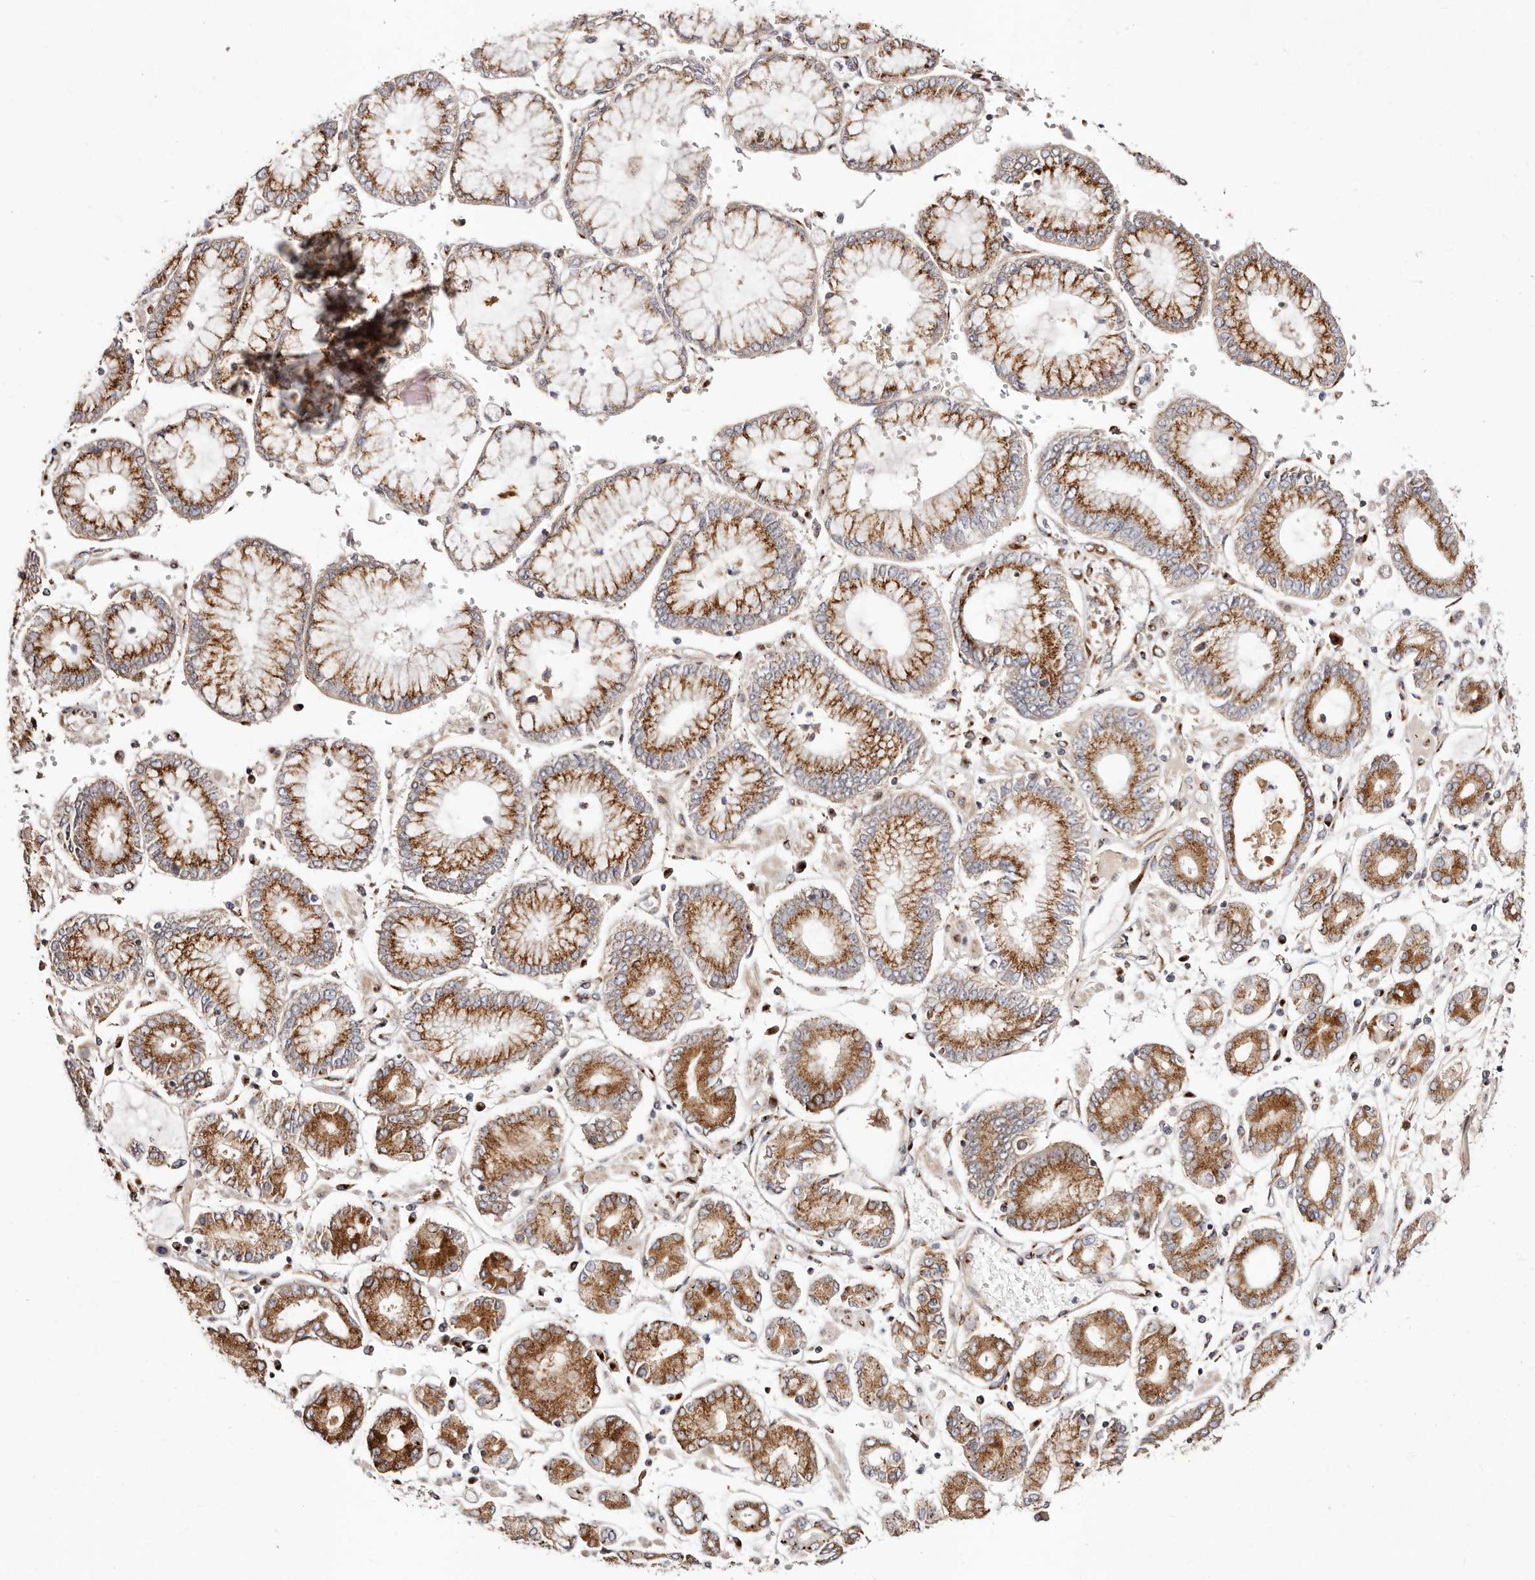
{"staining": {"intensity": "moderate", "quantity": ">75%", "location": "cytoplasmic/membranous"}, "tissue": "stomach cancer", "cell_type": "Tumor cells", "image_type": "cancer", "snomed": [{"axis": "morphology", "description": "Adenocarcinoma, NOS"}, {"axis": "topography", "description": "Stomach"}], "caption": "A histopathology image of adenocarcinoma (stomach) stained for a protein reveals moderate cytoplasmic/membranous brown staining in tumor cells. (Stains: DAB (3,3'-diaminobenzidine) in brown, nuclei in blue, Microscopy: brightfield microscopy at high magnification).", "gene": "MAPK6", "patient": {"sex": "male", "age": 76}}